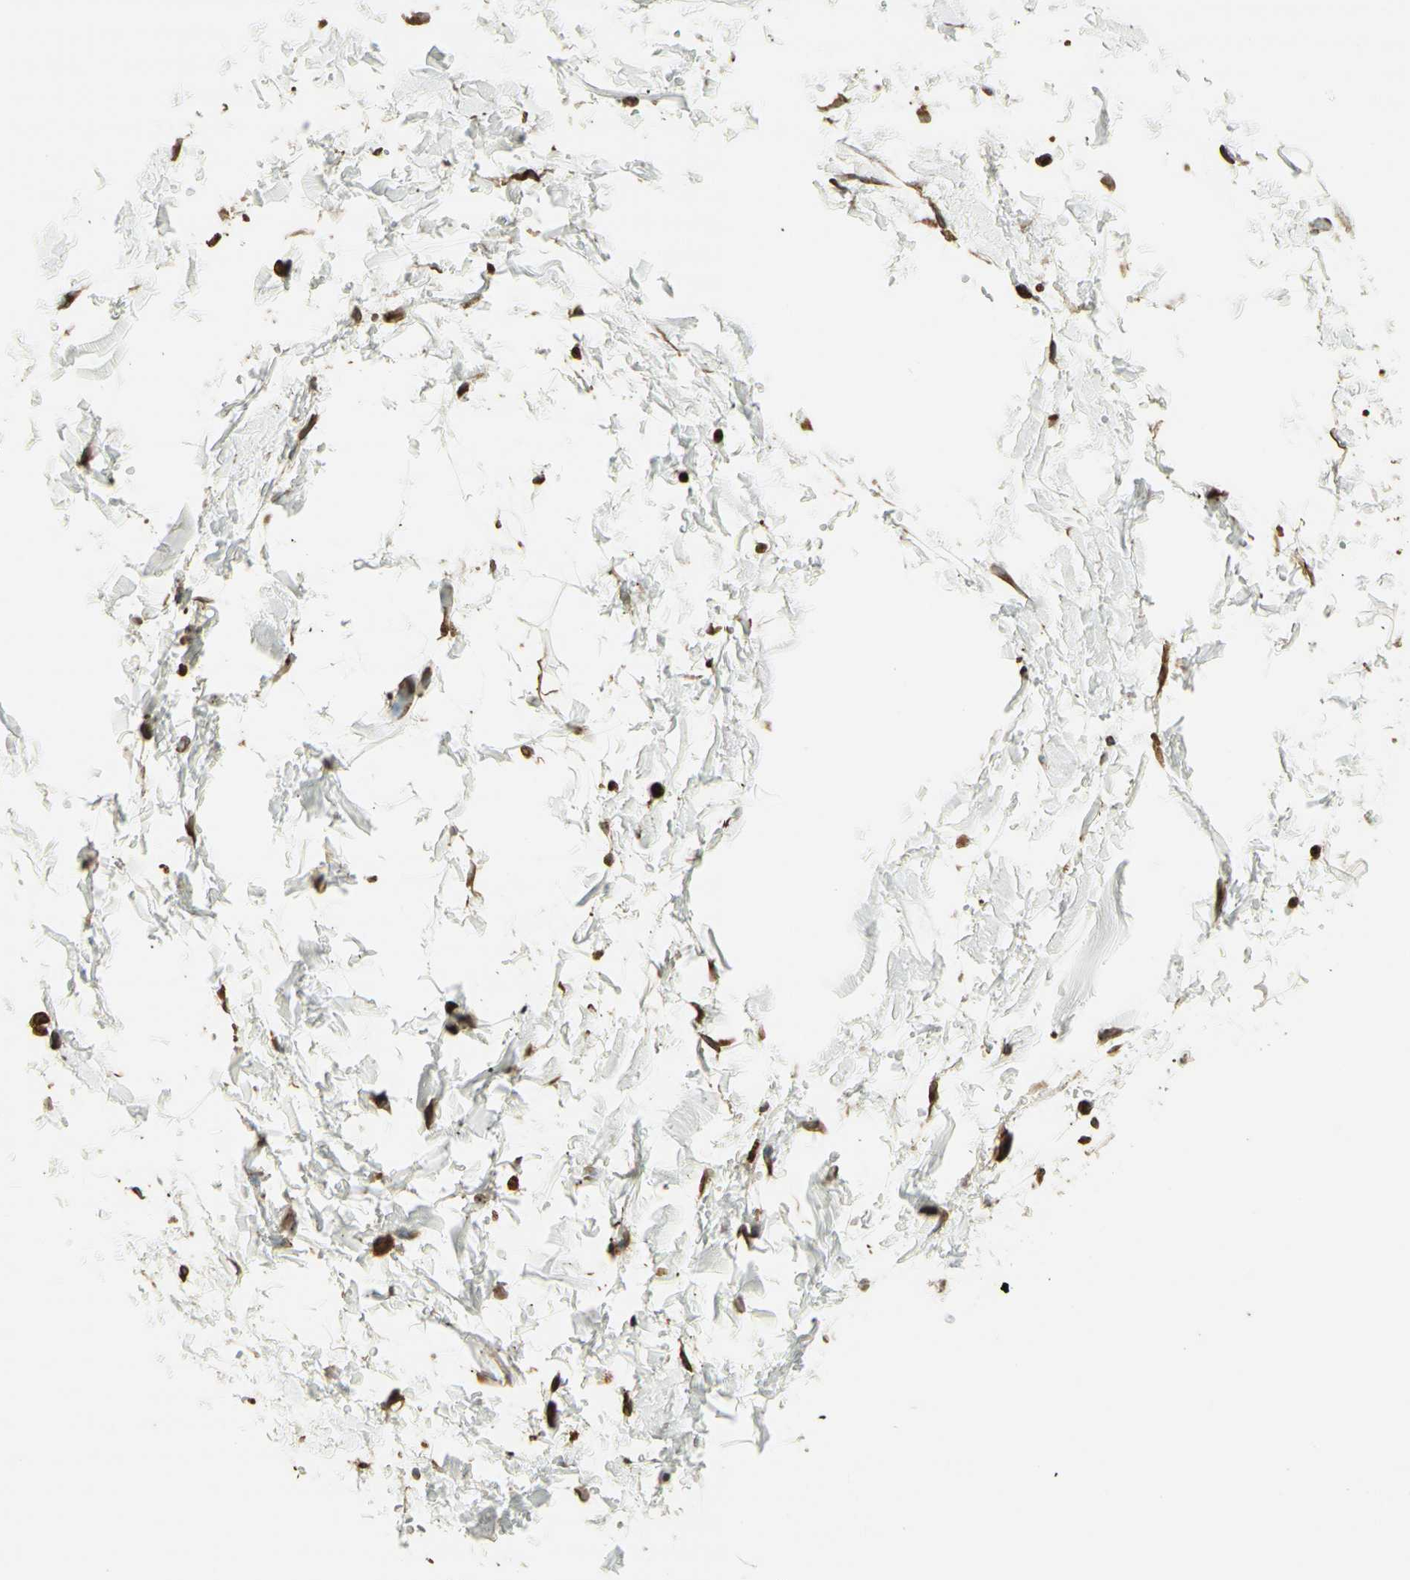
{"staining": {"intensity": "moderate", "quantity": ">75%", "location": "cytoplasmic/membranous"}, "tissue": "soft tissue", "cell_type": "Chondrocytes", "image_type": "normal", "snomed": [{"axis": "morphology", "description": "Normal tissue, NOS"}, {"axis": "topography", "description": "Soft tissue"}], "caption": "Soft tissue stained with DAB immunohistochemistry displays medium levels of moderate cytoplasmic/membranous positivity in approximately >75% of chondrocytes.", "gene": "CANX", "patient": {"sex": "male", "age": 72}}